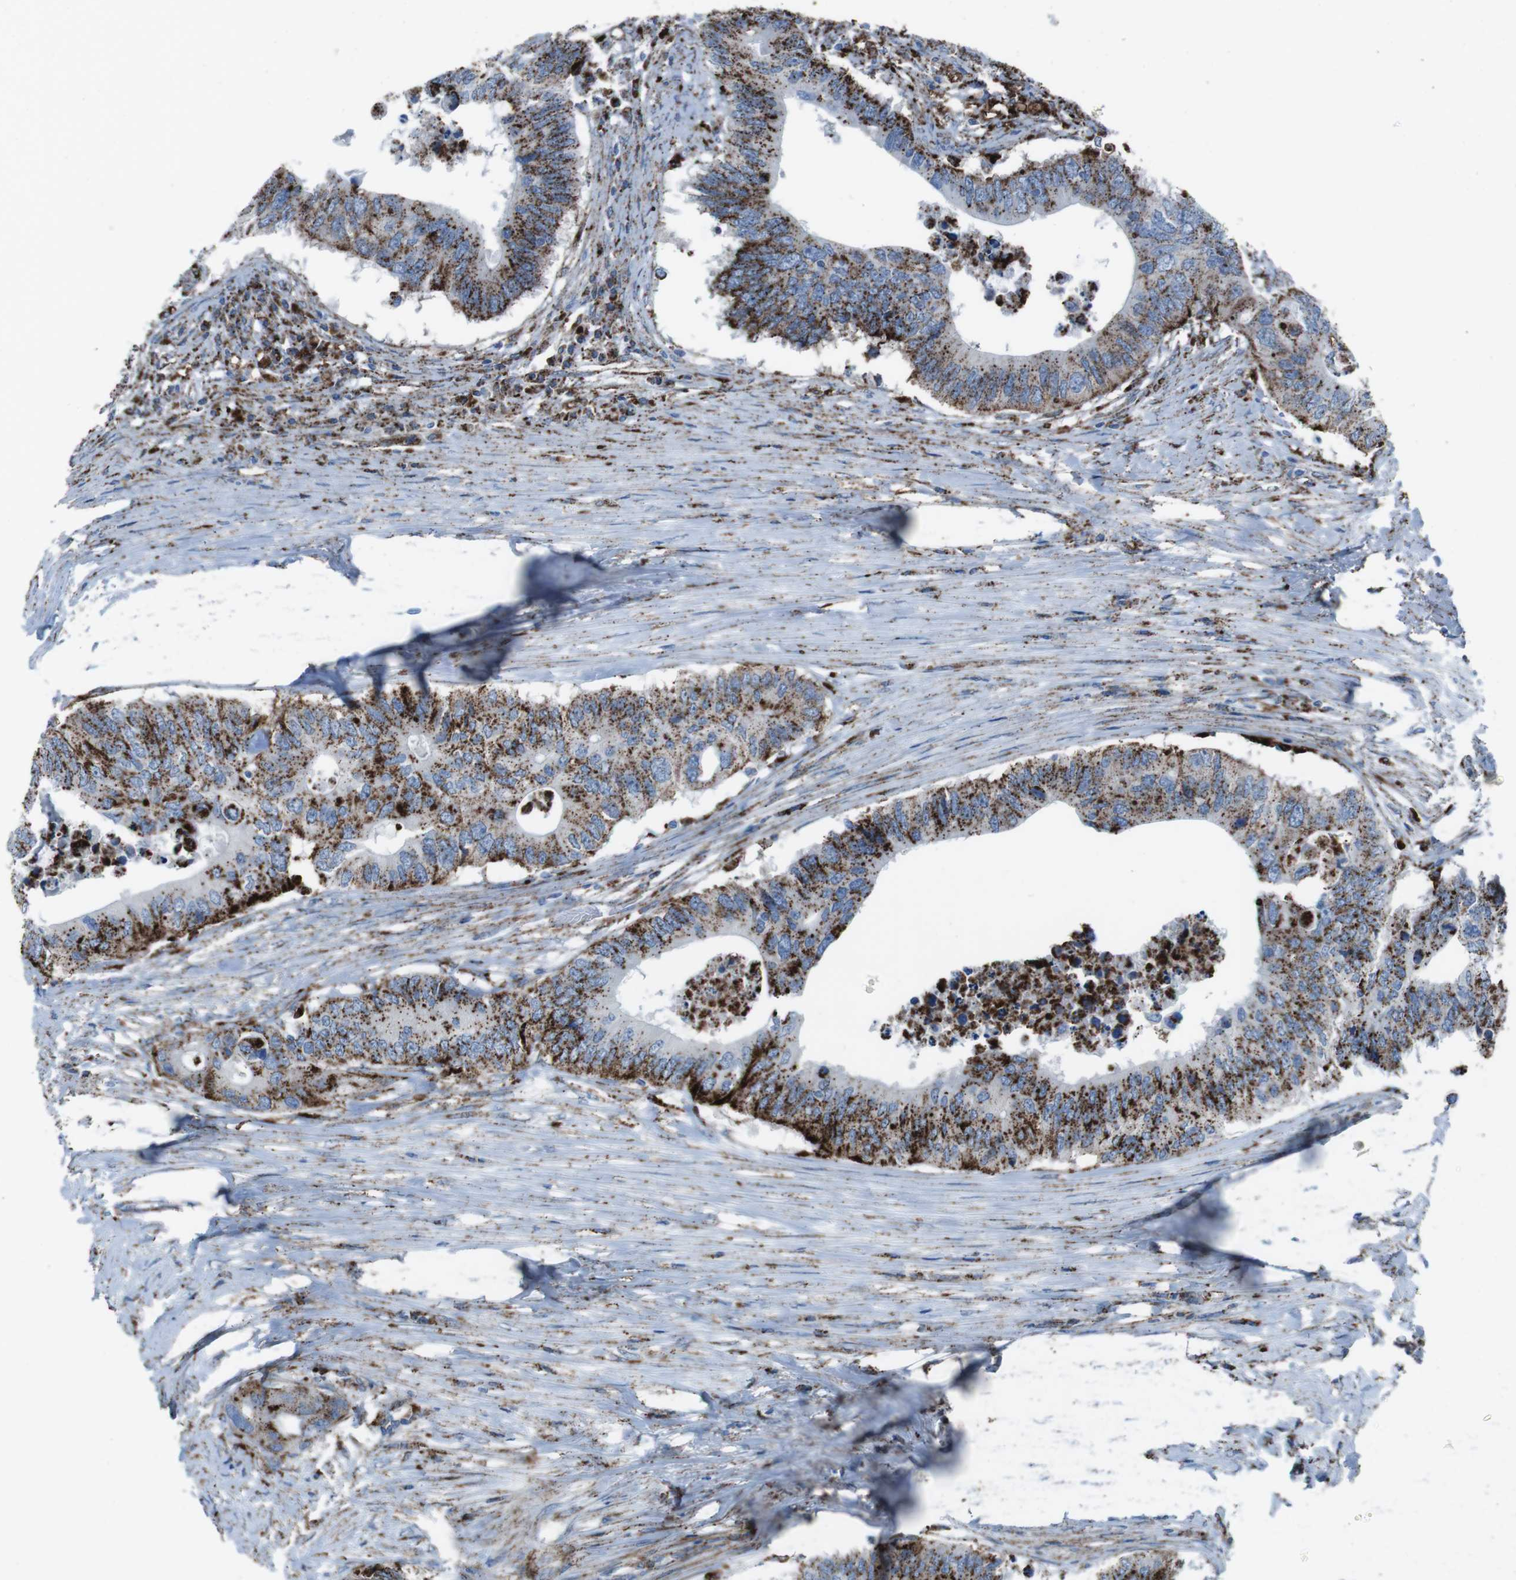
{"staining": {"intensity": "strong", "quantity": ">75%", "location": "cytoplasmic/membranous"}, "tissue": "colorectal cancer", "cell_type": "Tumor cells", "image_type": "cancer", "snomed": [{"axis": "morphology", "description": "Adenocarcinoma, NOS"}, {"axis": "topography", "description": "Colon"}], "caption": "The micrograph demonstrates a brown stain indicating the presence of a protein in the cytoplasmic/membranous of tumor cells in colorectal cancer. The staining was performed using DAB (3,3'-diaminobenzidine), with brown indicating positive protein expression. Nuclei are stained blue with hematoxylin.", "gene": "SCARB2", "patient": {"sex": "male", "age": 71}}